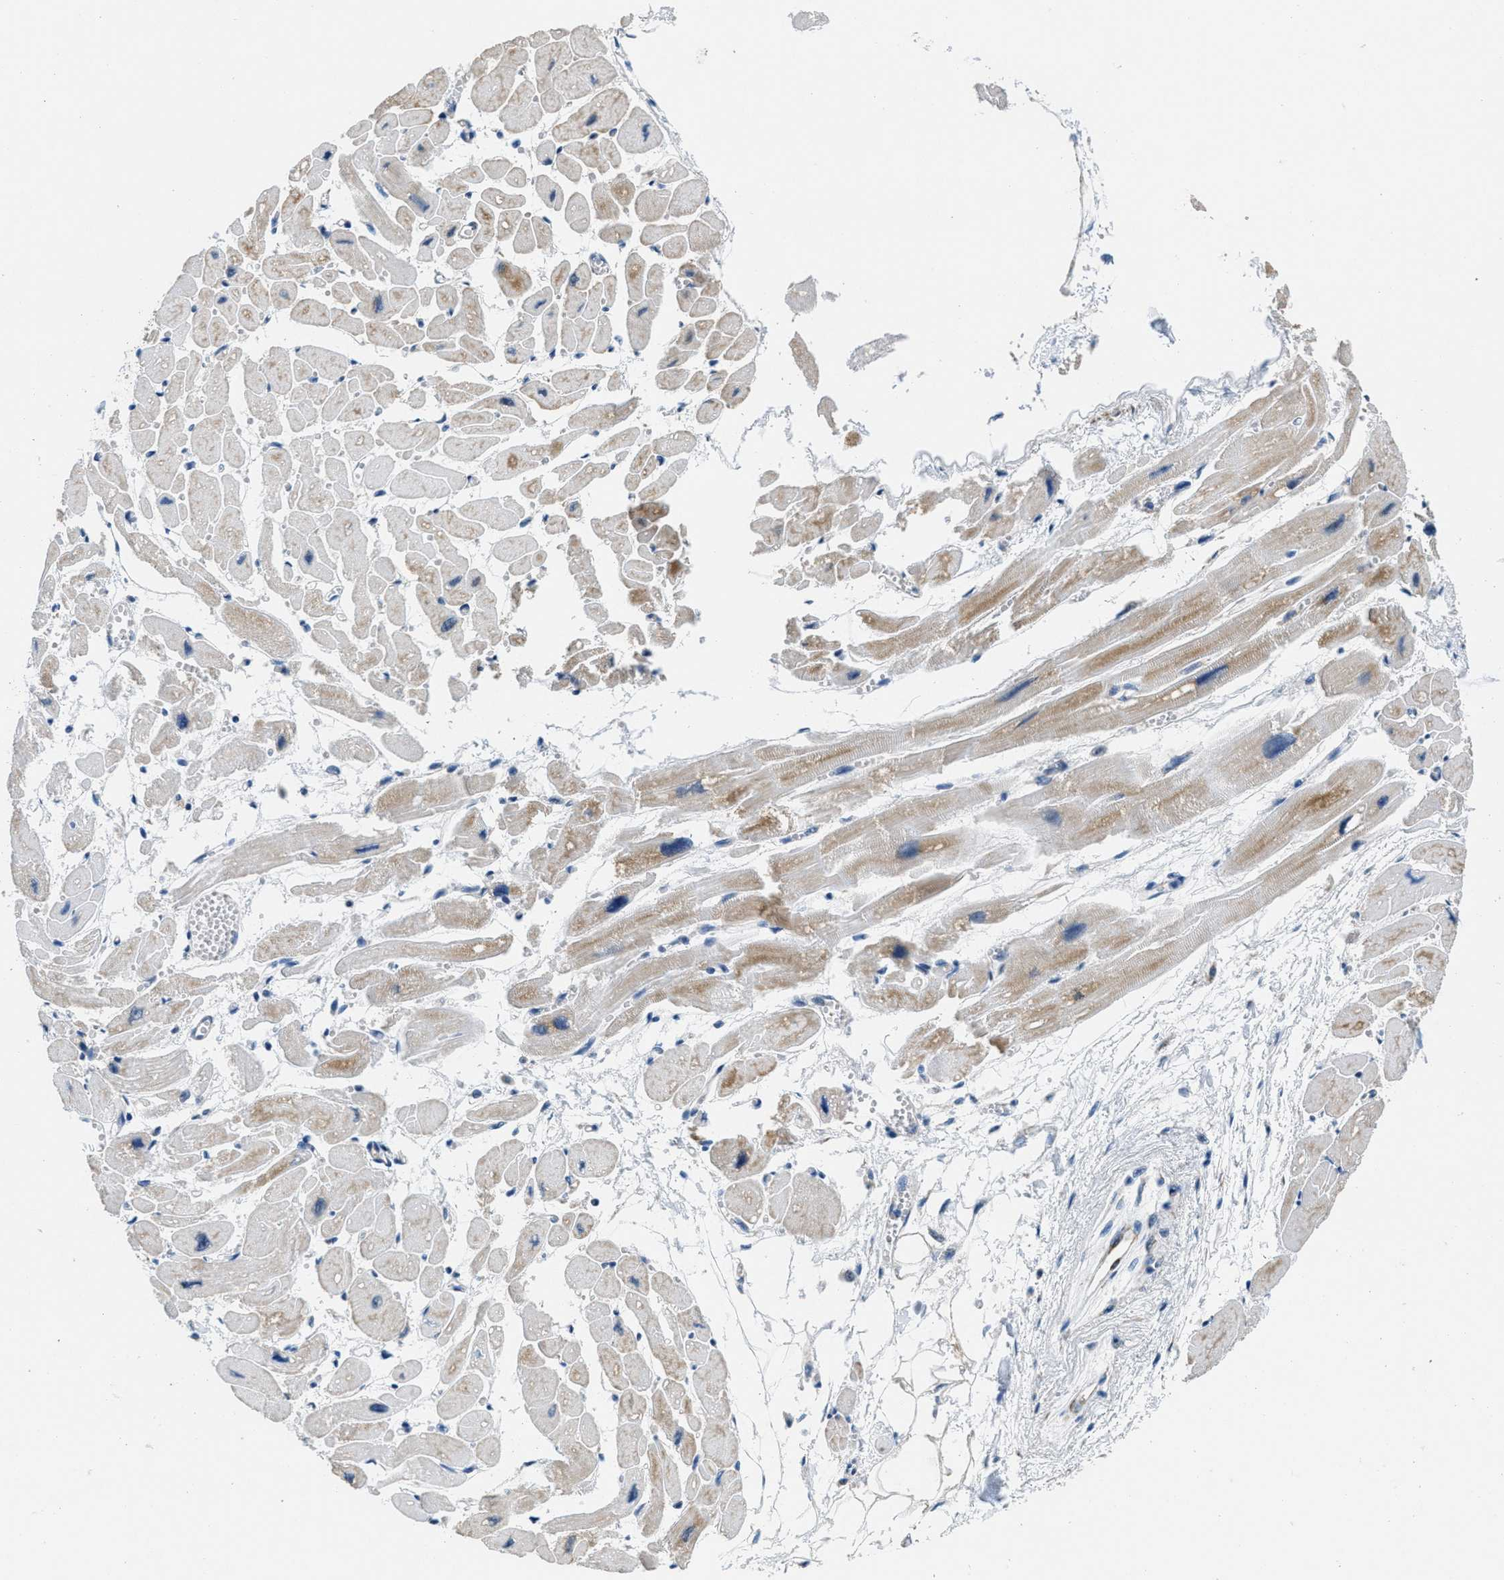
{"staining": {"intensity": "moderate", "quantity": "25%-75%", "location": "cytoplasmic/membranous"}, "tissue": "heart muscle", "cell_type": "Cardiomyocytes", "image_type": "normal", "snomed": [{"axis": "morphology", "description": "Normal tissue, NOS"}, {"axis": "topography", "description": "Heart"}], "caption": "DAB (3,3'-diaminobenzidine) immunohistochemical staining of benign human heart muscle displays moderate cytoplasmic/membranous protein positivity in about 25%-75% of cardiomyocytes.", "gene": "TOMM70", "patient": {"sex": "female", "age": 54}}